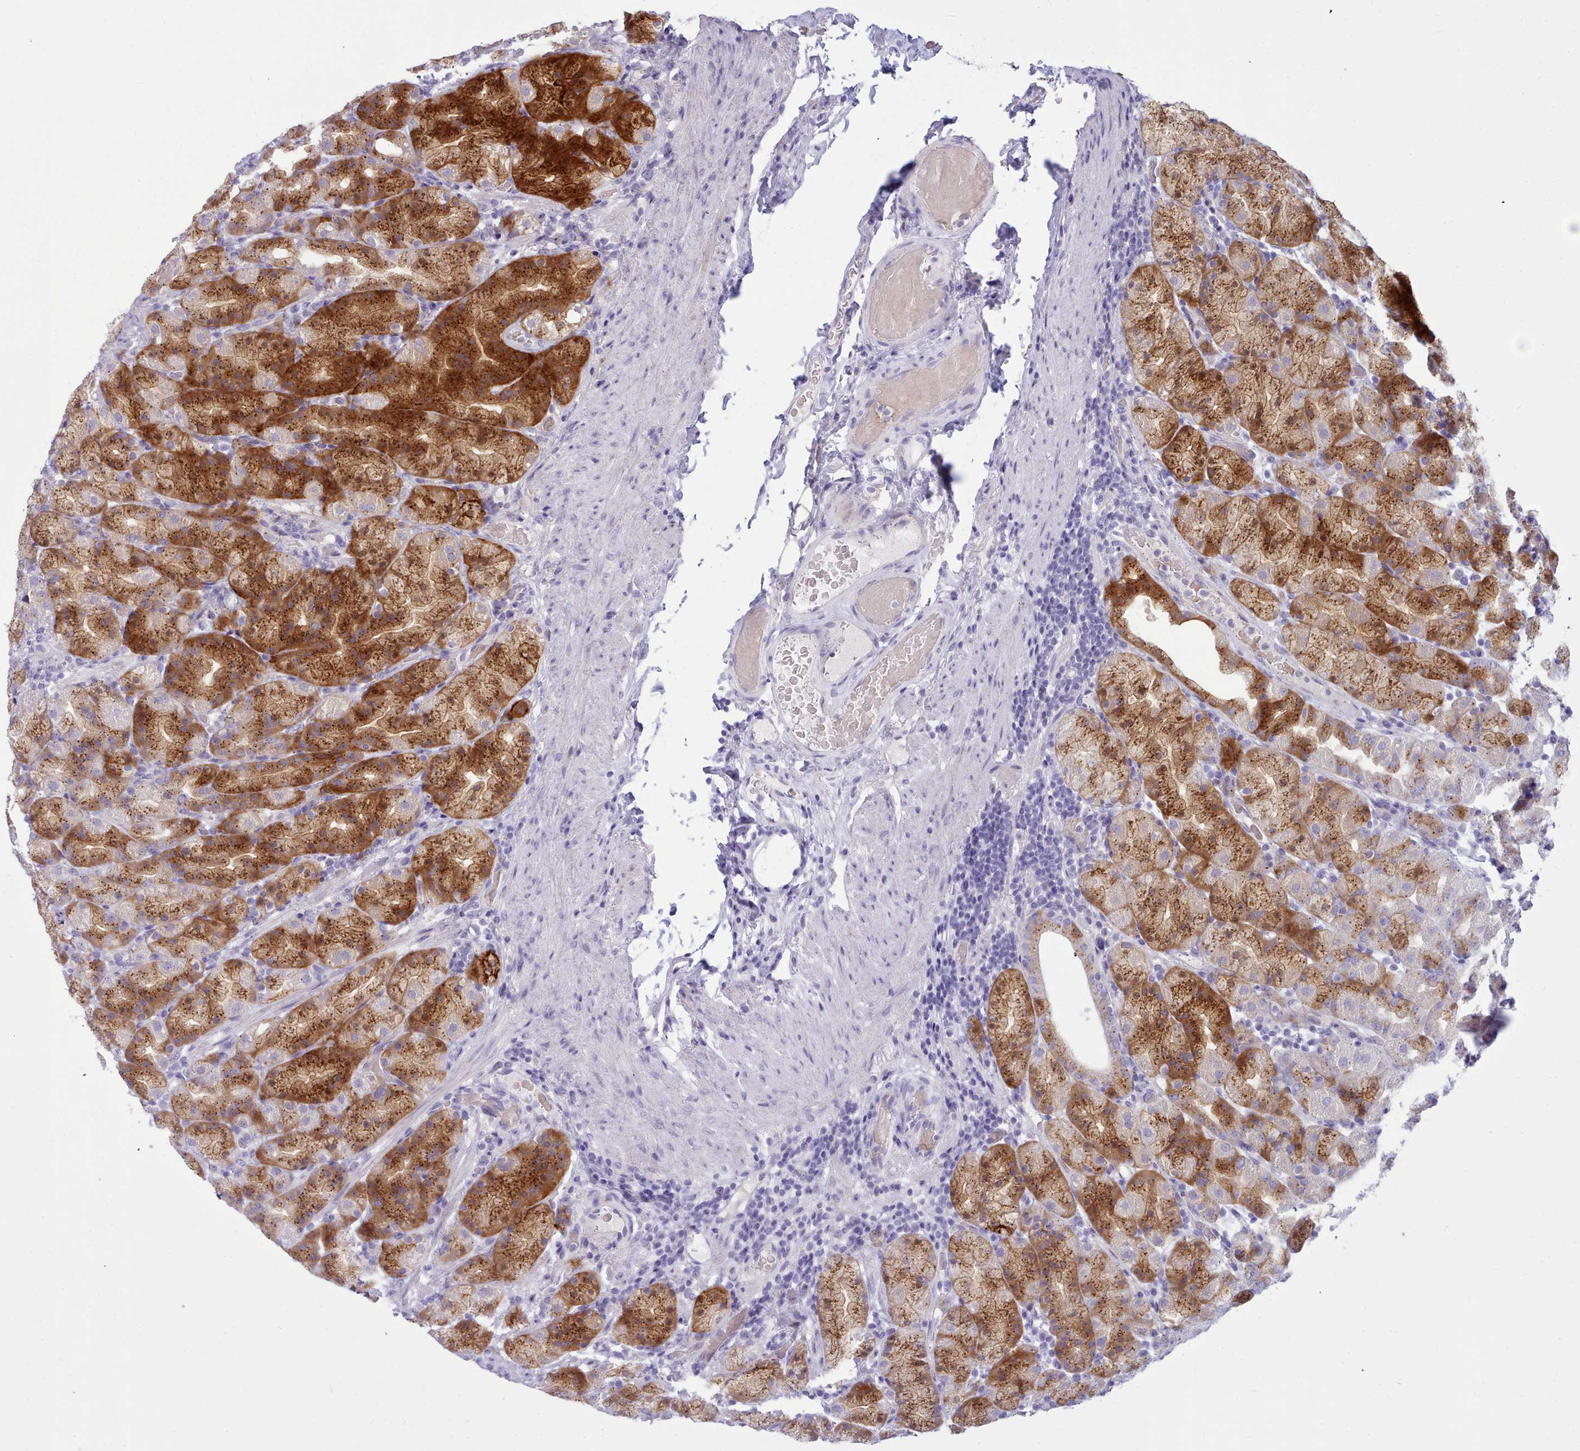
{"staining": {"intensity": "strong", "quantity": "25%-75%", "location": "cytoplasmic/membranous"}, "tissue": "stomach", "cell_type": "Glandular cells", "image_type": "normal", "snomed": [{"axis": "morphology", "description": "Normal tissue, NOS"}, {"axis": "topography", "description": "Stomach, upper"}, {"axis": "topography", "description": "Stomach"}], "caption": "Strong cytoplasmic/membranous staining for a protein is appreciated in about 25%-75% of glandular cells of benign stomach using immunohistochemistry (IHC).", "gene": "NKX1", "patient": {"sex": "male", "age": 68}}